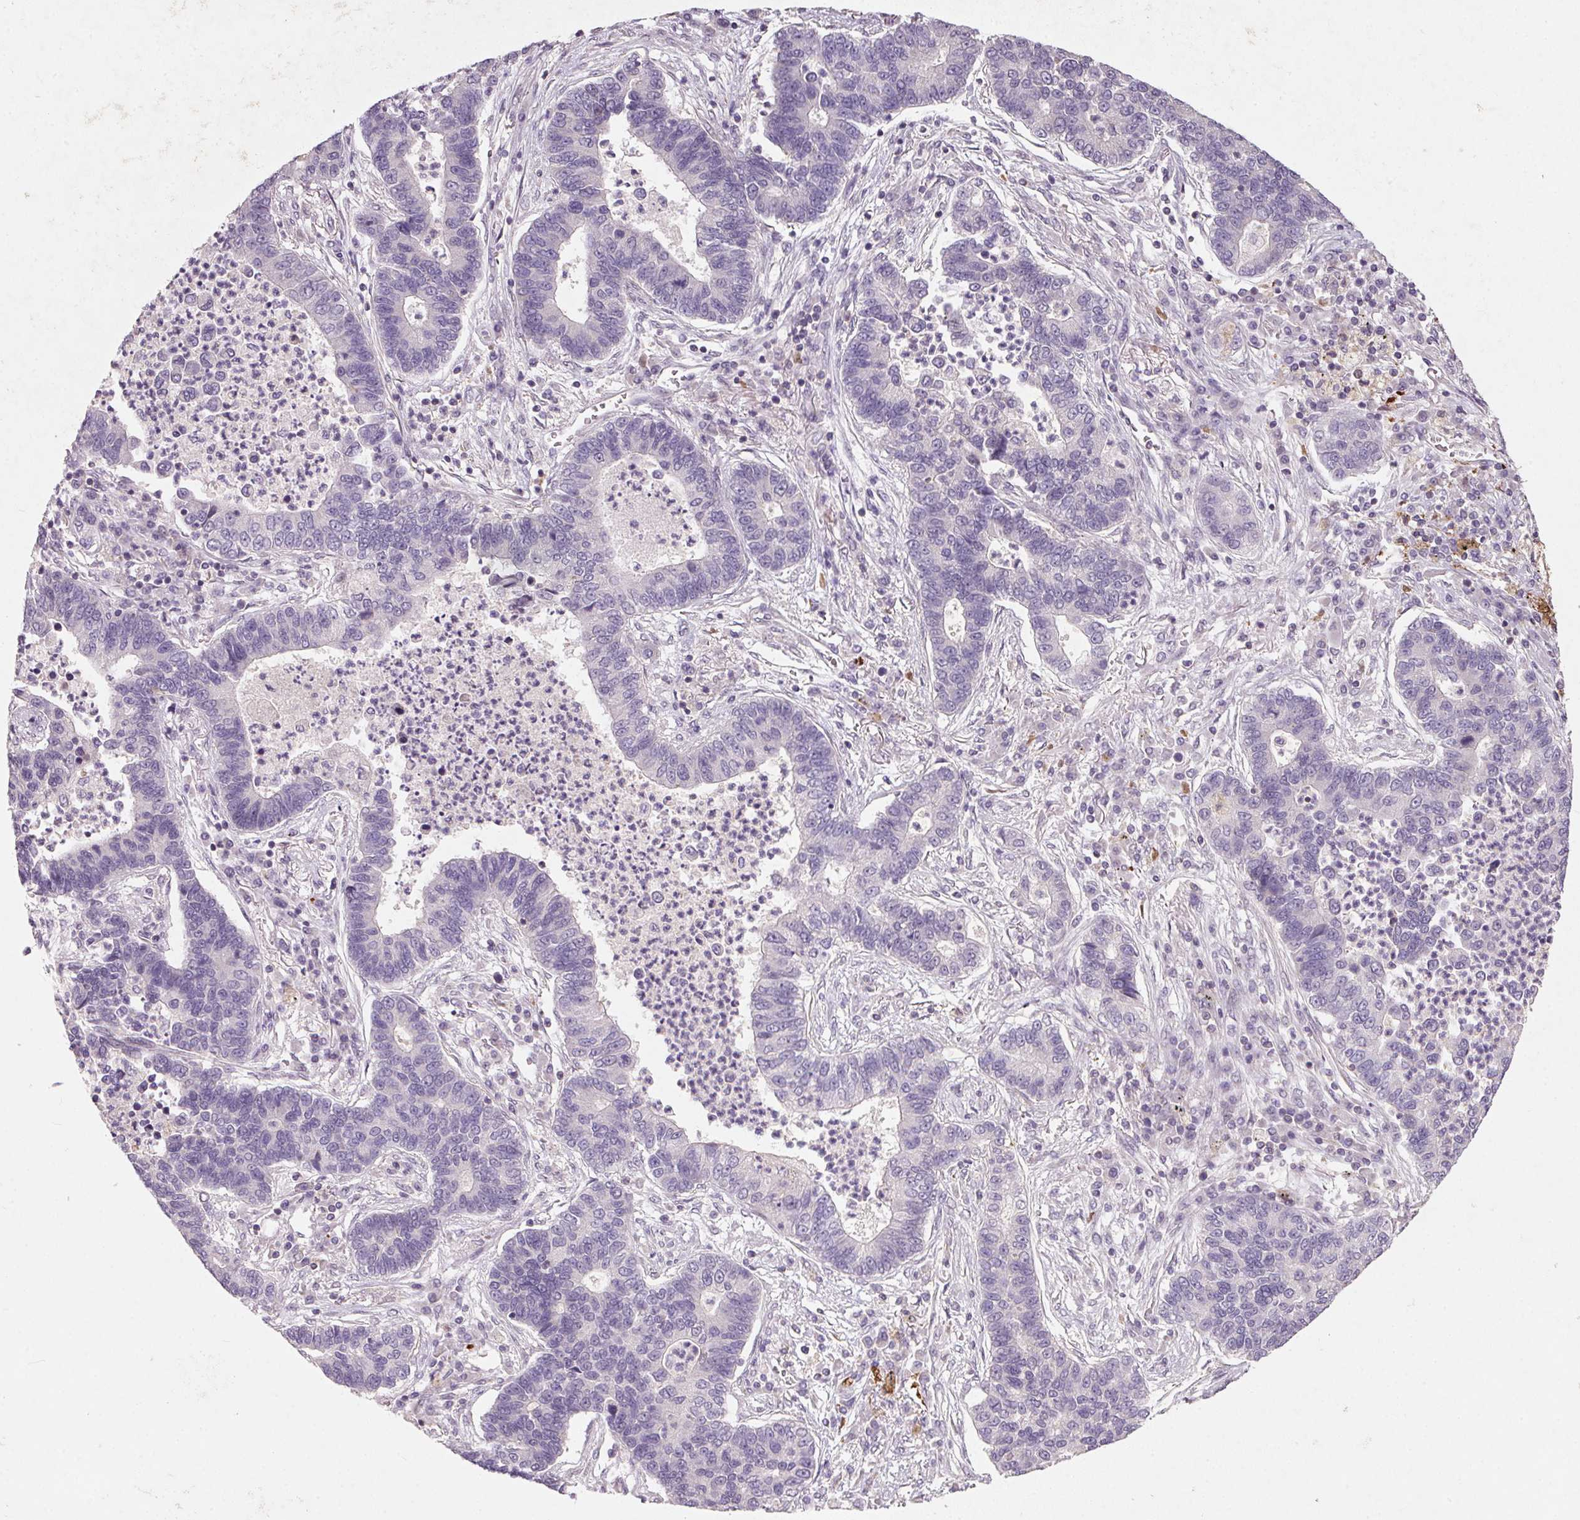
{"staining": {"intensity": "negative", "quantity": "none", "location": "none"}, "tissue": "lung cancer", "cell_type": "Tumor cells", "image_type": "cancer", "snomed": [{"axis": "morphology", "description": "Adenocarcinoma, NOS"}, {"axis": "topography", "description": "Lung"}], "caption": "Tumor cells show no significant protein positivity in lung adenocarcinoma.", "gene": "KCNK15", "patient": {"sex": "female", "age": 57}}